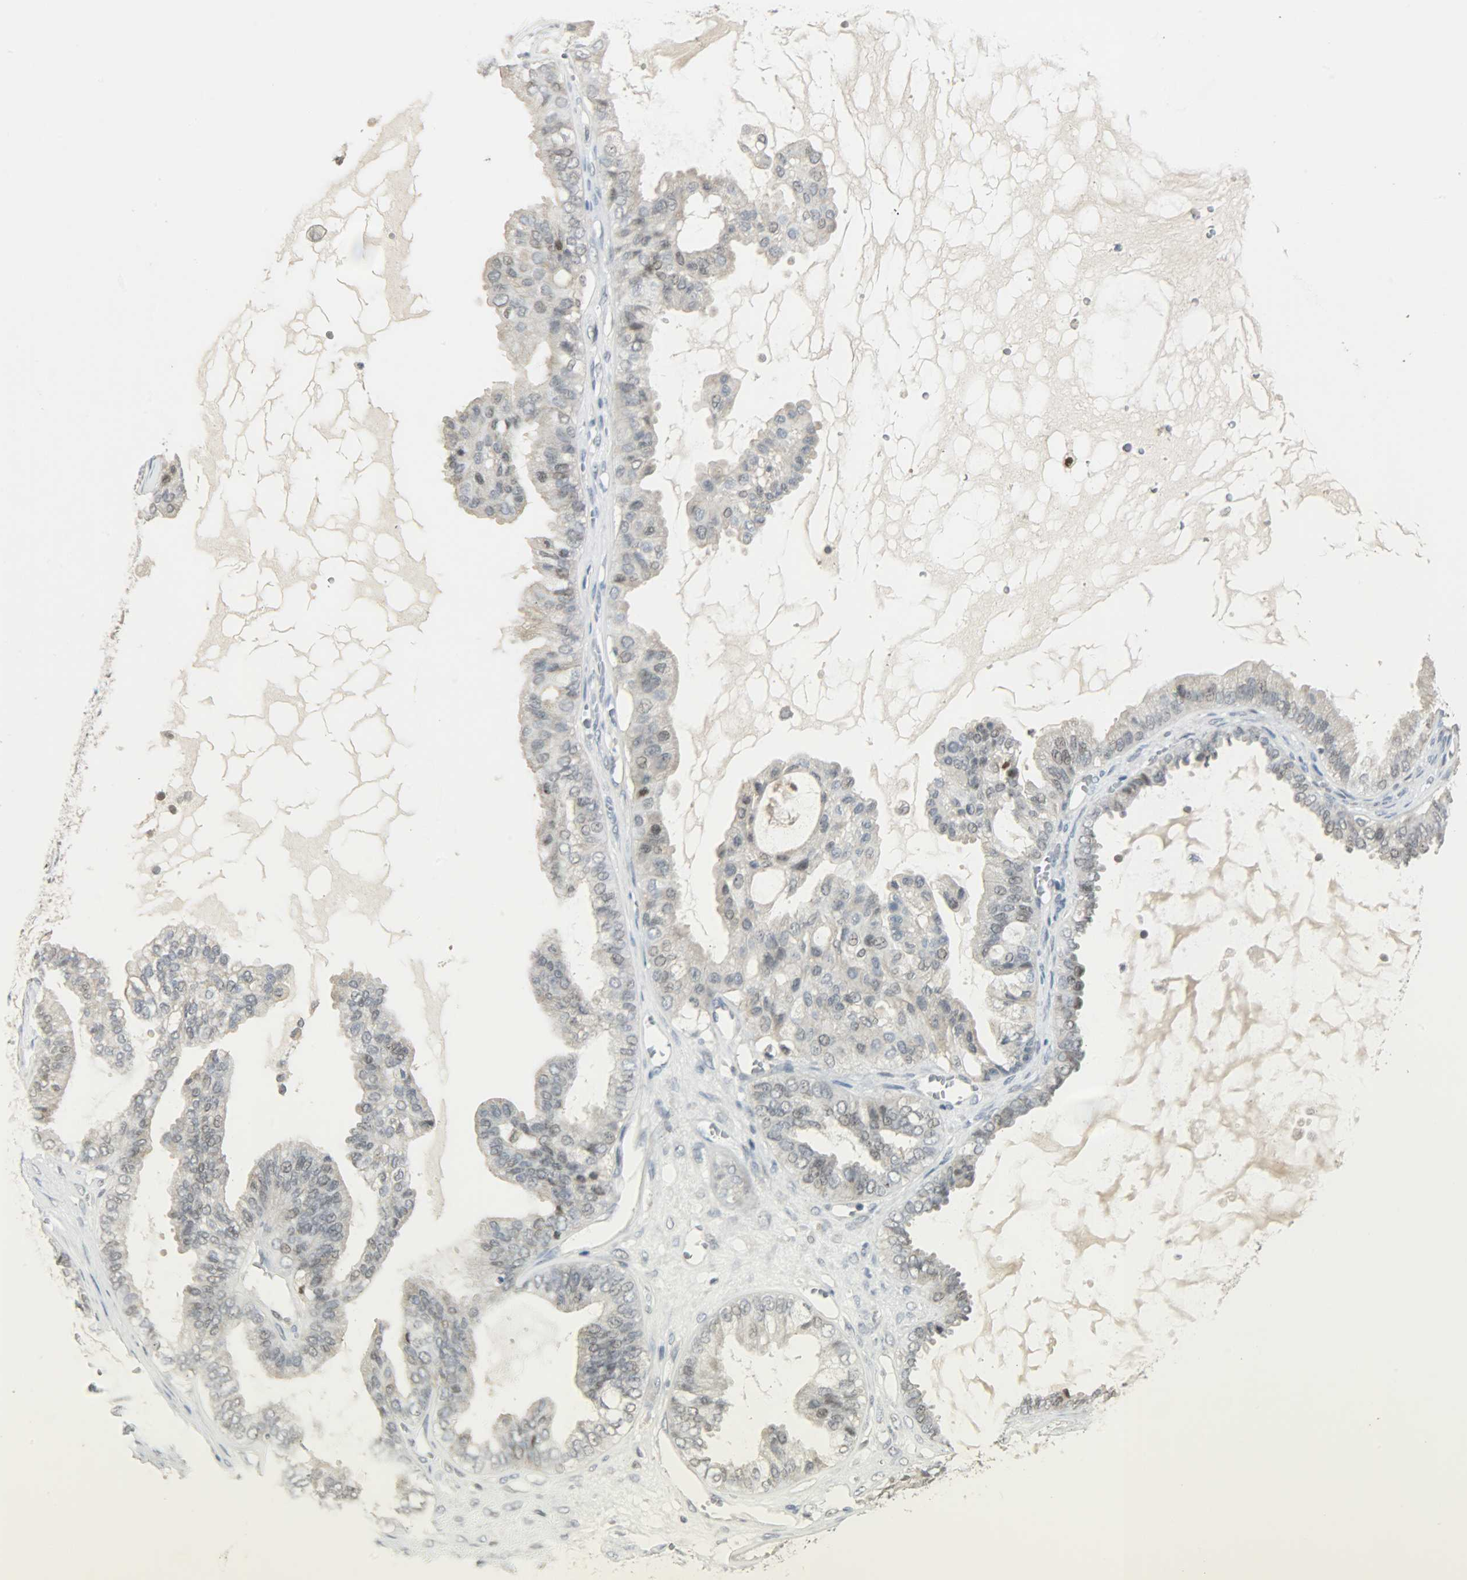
{"staining": {"intensity": "weak", "quantity": "25%-75%", "location": "nuclear"}, "tissue": "ovarian cancer", "cell_type": "Tumor cells", "image_type": "cancer", "snomed": [{"axis": "morphology", "description": "Carcinoma, NOS"}, {"axis": "morphology", "description": "Carcinoma, endometroid"}, {"axis": "topography", "description": "Ovary"}], "caption": "Weak nuclear expression for a protein is present in approximately 25%-75% of tumor cells of carcinoma (ovarian) using IHC.", "gene": "PPARG", "patient": {"sex": "female", "age": 50}}